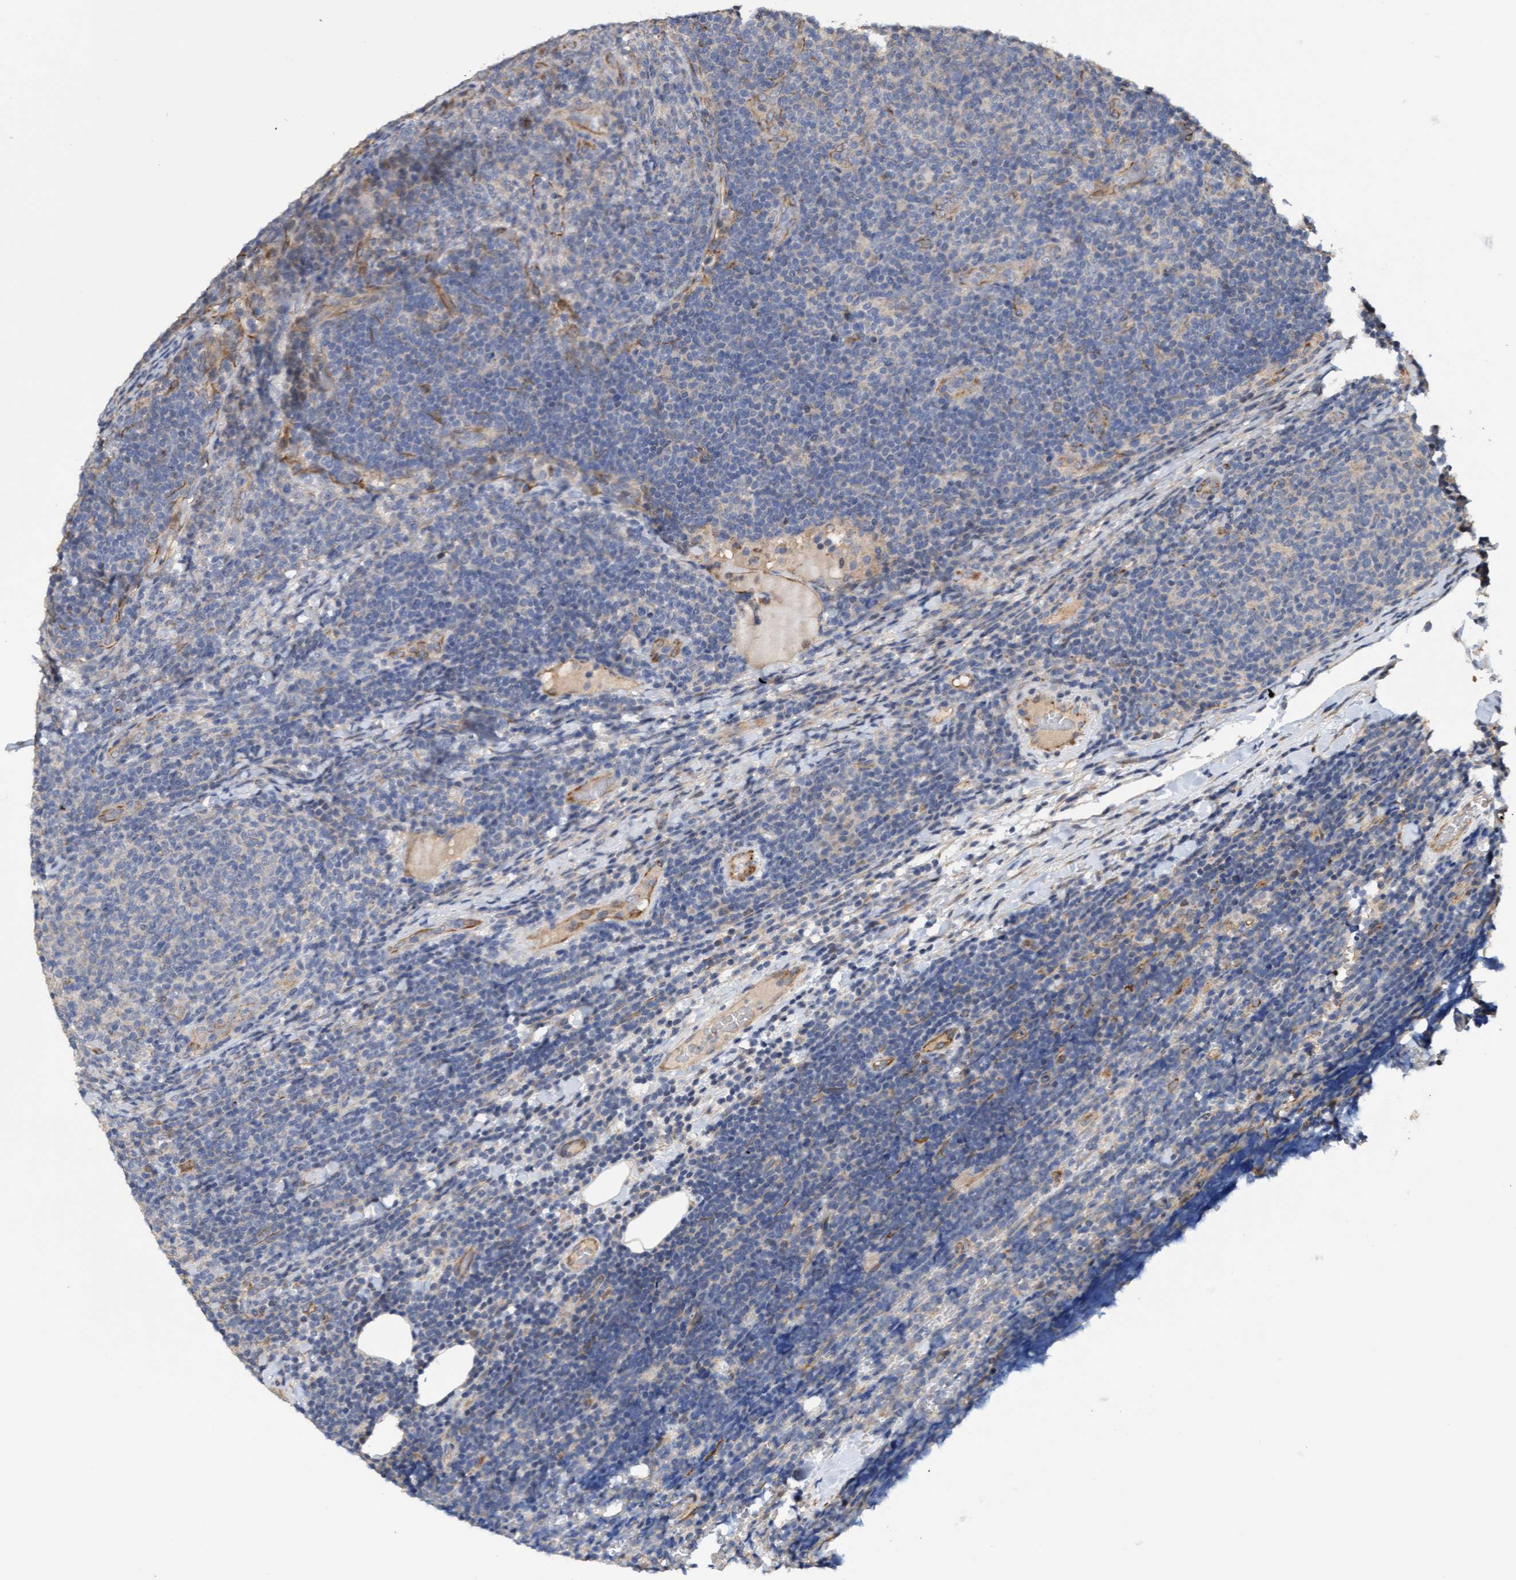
{"staining": {"intensity": "negative", "quantity": "none", "location": "none"}, "tissue": "lymphoma", "cell_type": "Tumor cells", "image_type": "cancer", "snomed": [{"axis": "morphology", "description": "Malignant lymphoma, non-Hodgkin's type, Low grade"}, {"axis": "topography", "description": "Lymph node"}], "caption": "This micrograph is of malignant lymphoma, non-Hodgkin's type (low-grade) stained with immunohistochemistry (IHC) to label a protein in brown with the nuclei are counter-stained blue. There is no positivity in tumor cells. (Stains: DAB (3,3'-diaminobenzidine) immunohistochemistry (IHC) with hematoxylin counter stain, Microscopy: brightfield microscopy at high magnification).", "gene": "ITFG1", "patient": {"sex": "male", "age": 66}}